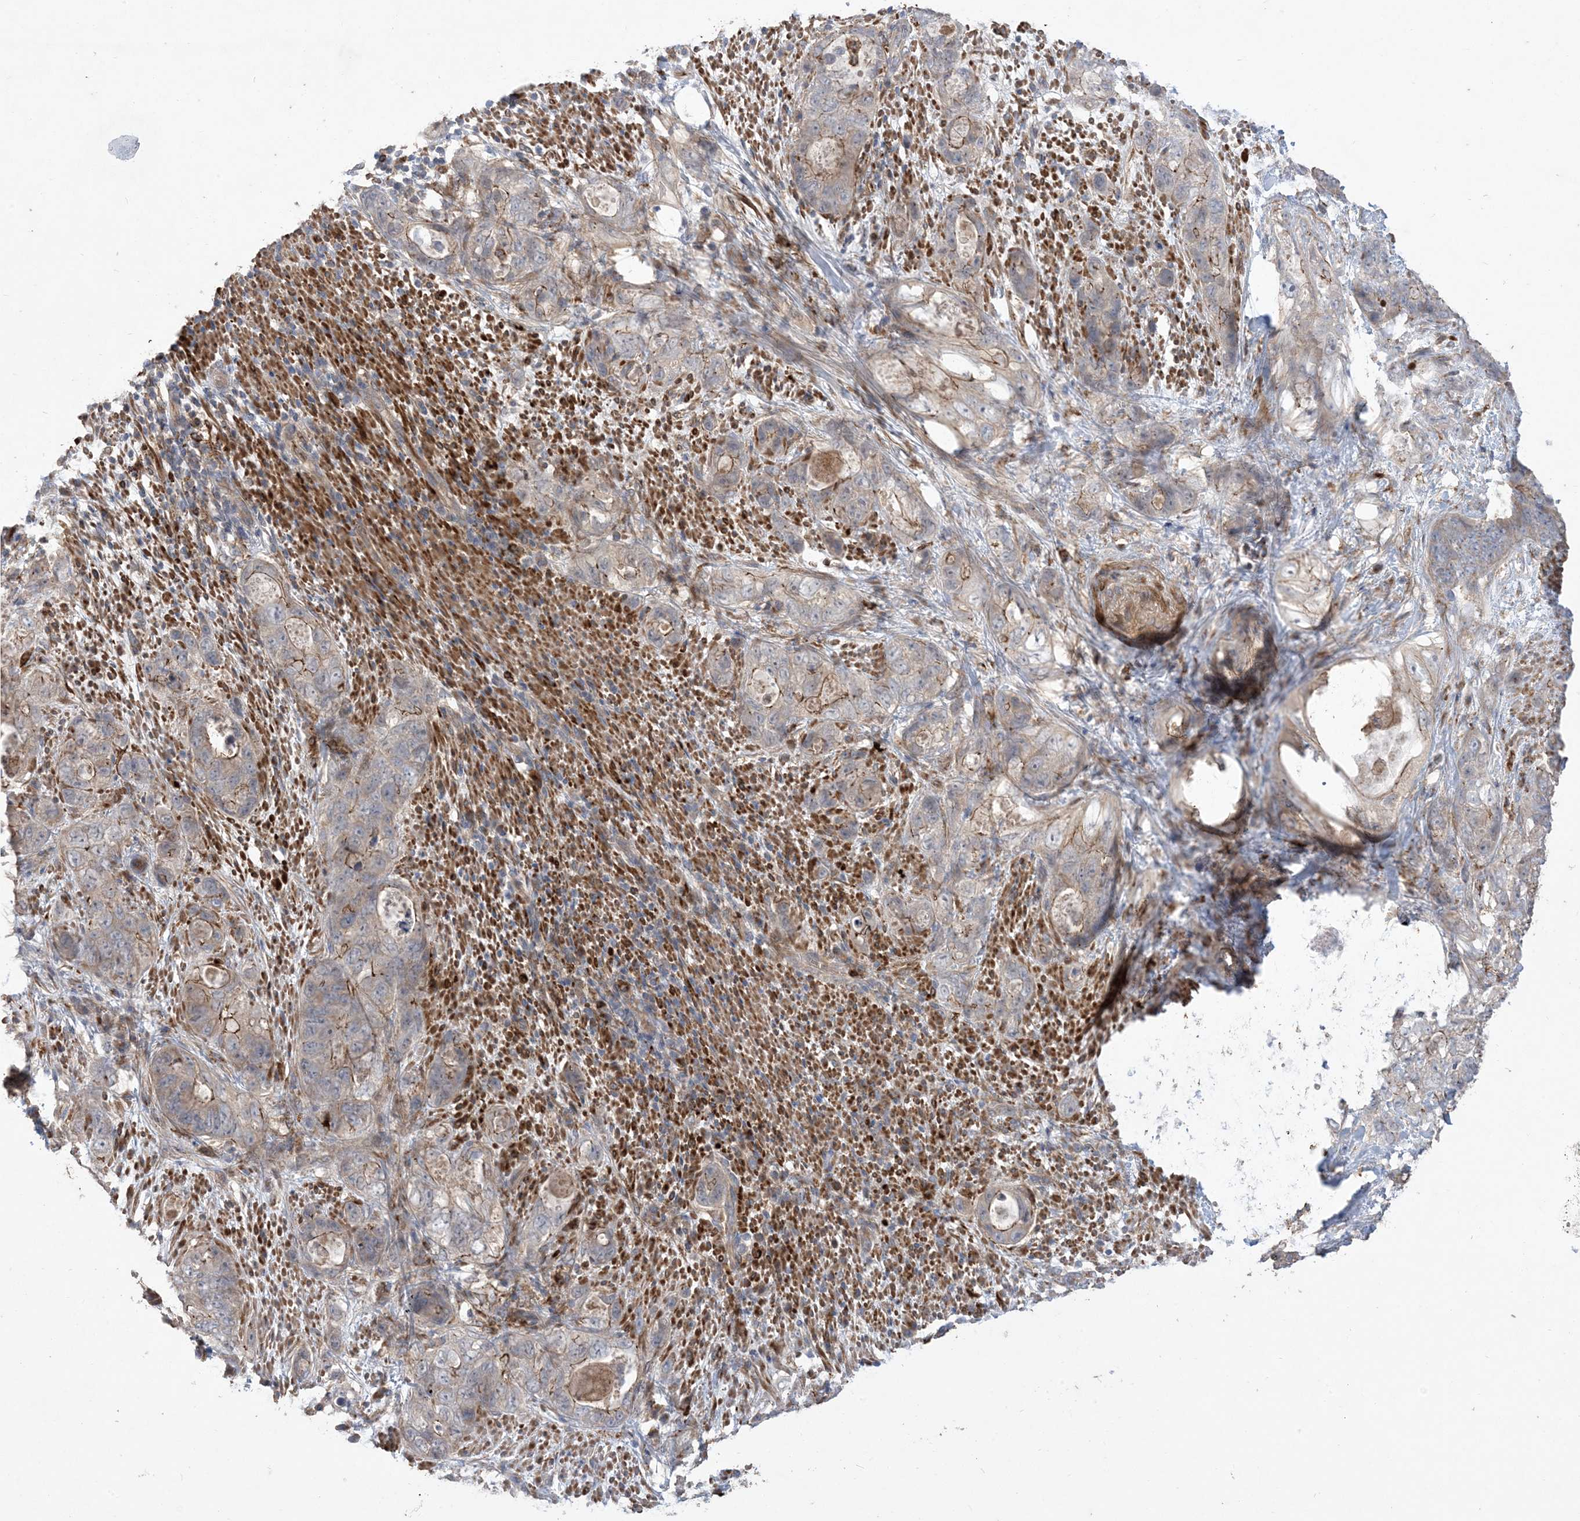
{"staining": {"intensity": "moderate", "quantity": "<25%", "location": "cytoplasmic/membranous"}, "tissue": "stomach cancer", "cell_type": "Tumor cells", "image_type": "cancer", "snomed": [{"axis": "morphology", "description": "Adenocarcinoma, NOS"}, {"axis": "topography", "description": "Stomach"}], "caption": "Immunohistochemistry image of neoplastic tissue: stomach adenocarcinoma stained using IHC shows low levels of moderate protein expression localized specifically in the cytoplasmic/membranous of tumor cells, appearing as a cytoplasmic/membranous brown color.", "gene": "MASP2", "patient": {"sex": "female", "age": 89}}